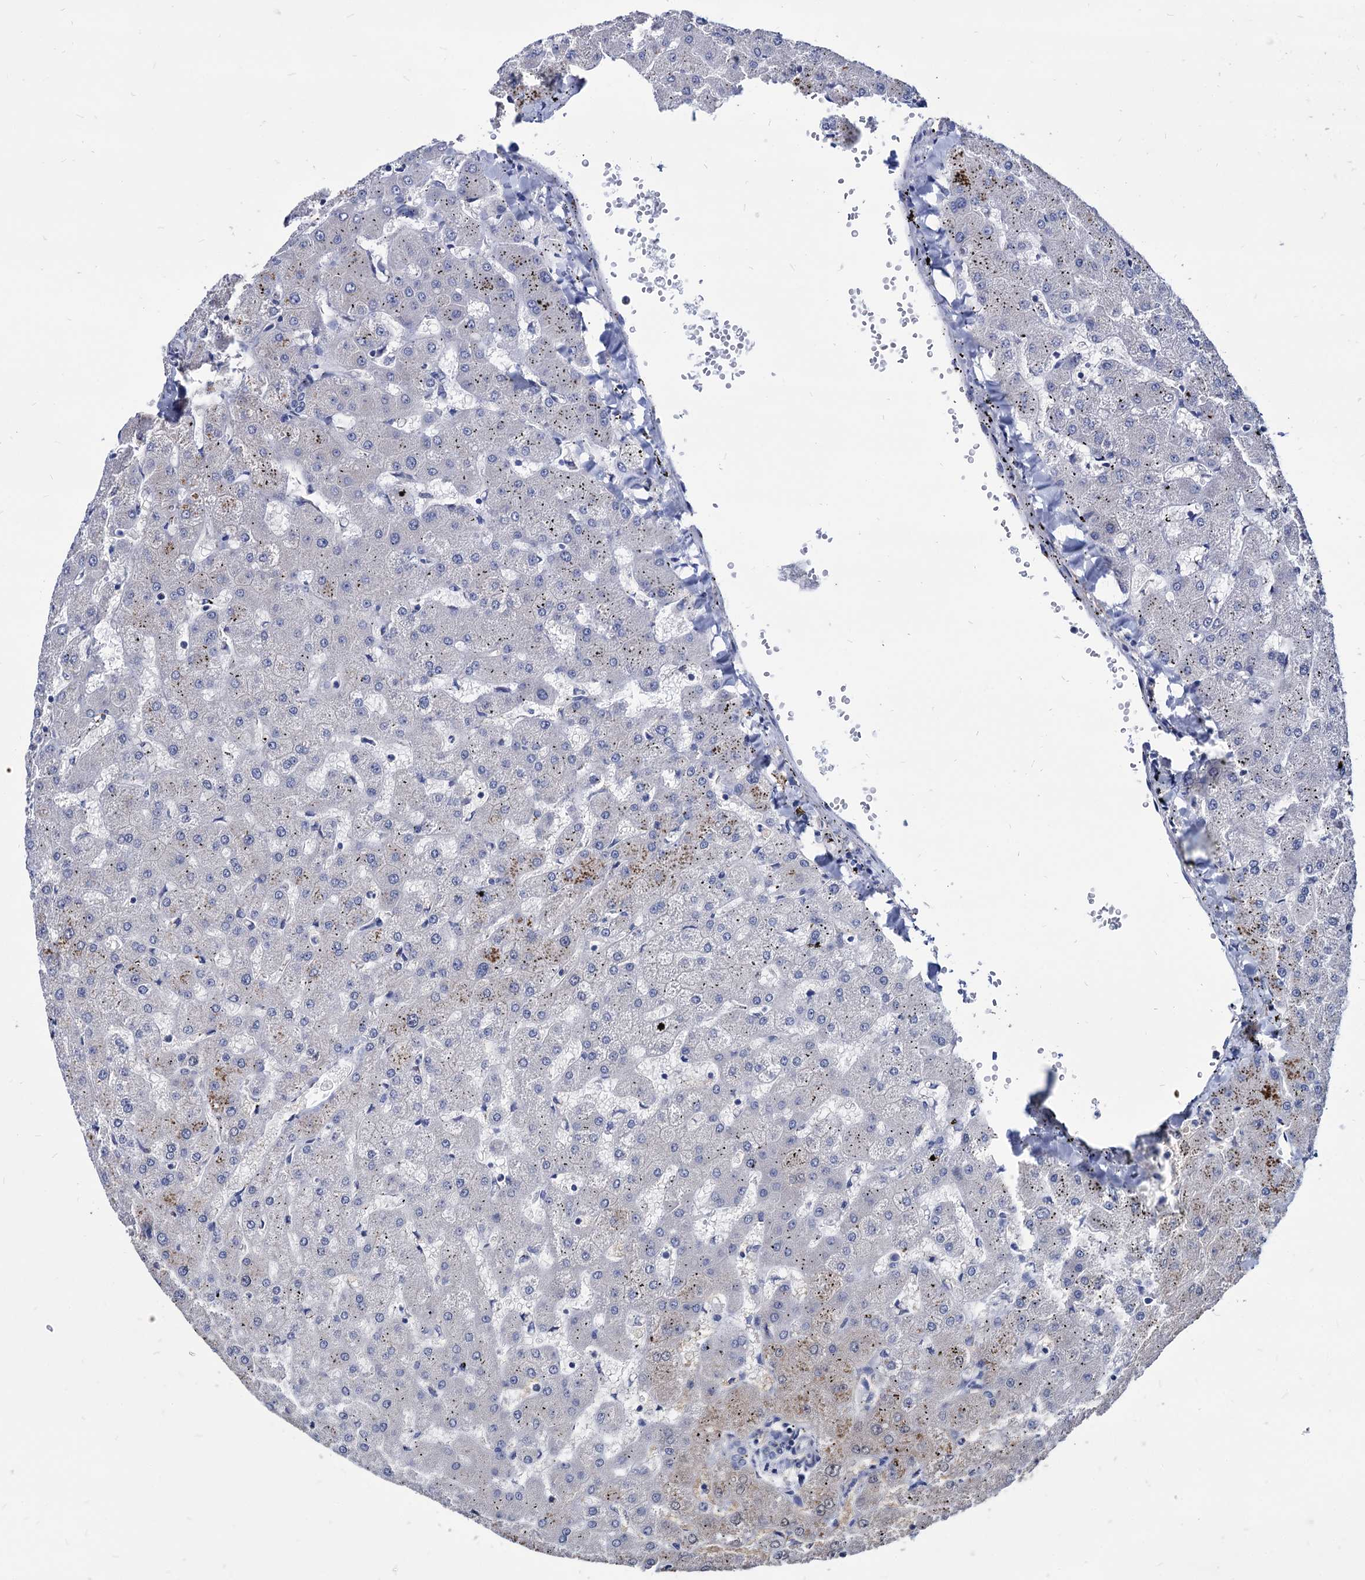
{"staining": {"intensity": "negative", "quantity": "none", "location": "none"}, "tissue": "liver", "cell_type": "Cholangiocytes", "image_type": "normal", "snomed": [{"axis": "morphology", "description": "Normal tissue, NOS"}, {"axis": "topography", "description": "Liver"}], "caption": "Human liver stained for a protein using IHC displays no expression in cholangiocytes.", "gene": "ESD", "patient": {"sex": "female", "age": 63}}